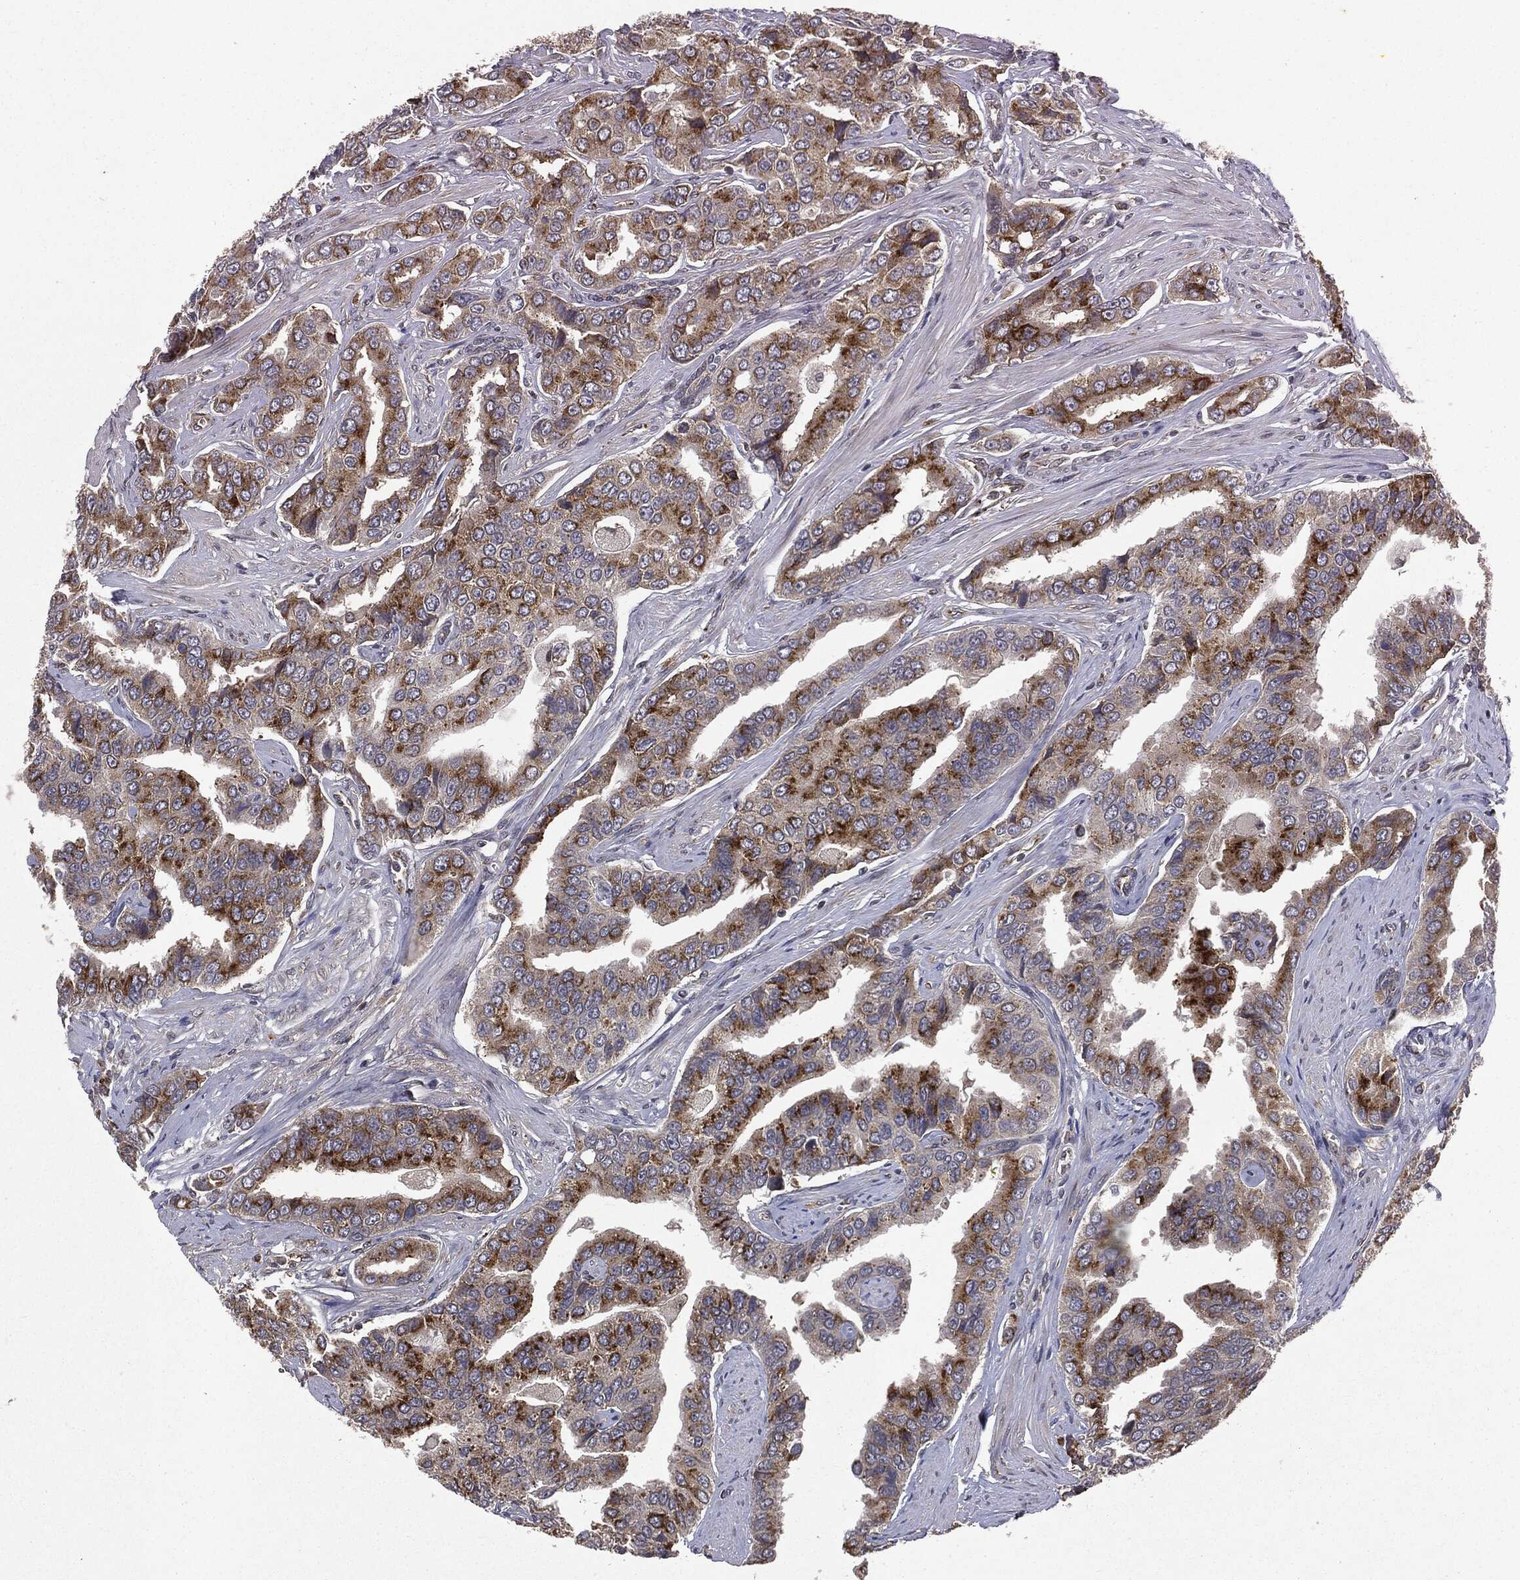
{"staining": {"intensity": "strong", "quantity": ">75%", "location": "cytoplasmic/membranous"}, "tissue": "prostate cancer", "cell_type": "Tumor cells", "image_type": "cancer", "snomed": [{"axis": "morphology", "description": "Adenocarcinoma, NOS"}, {"axis": "topography", "description": "Prostate and seminal vesicle, NOS"}, {"axis": "topography", "description": "Prostate"}], "caption": "Tumor cells demonstrate high levels of strong cytoplasmic/membranous expression in about >75% of cells in prostate cancer.", "gene": "PLPPR2", "patient": {"sex": "male", "age": 69}}